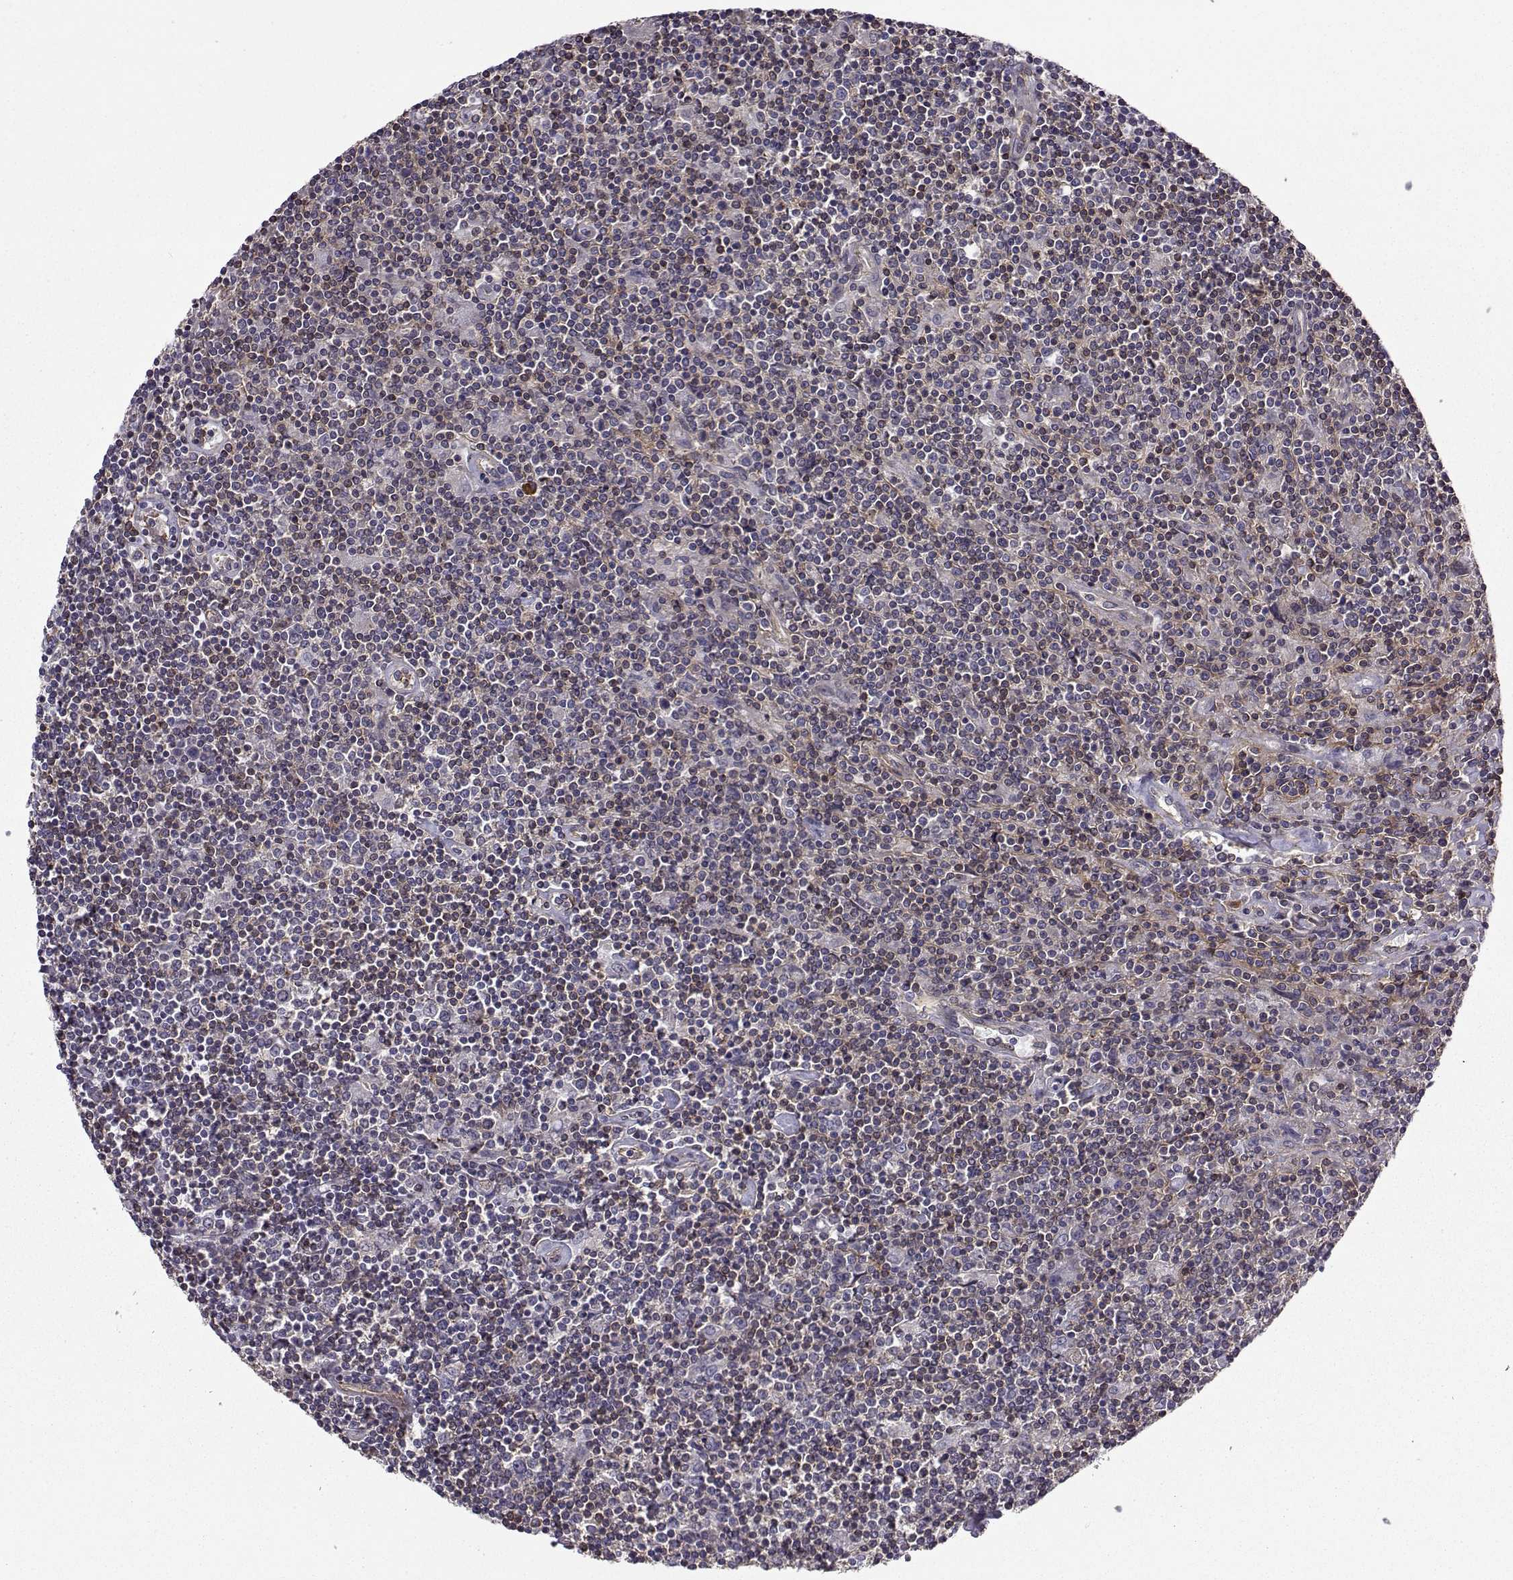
{"staining": {"intensity": "negative", "quantity": "none", "location": "none"}, "tissue": "lymphoma", "cell_type": "Tumor cells", "image_type": "cancer", "snomed": [{"axis": "morphology", "description": "Hodgkin's disease, NOS"}, {"axis": "topography", "description": "Lymph node"}], "caption": "Immunohistochemical staining of human lymphoma reveals no significant expression in tumor cells.", "gene": "ITGB8", "patient": {"sex": "male", "age": 40}}